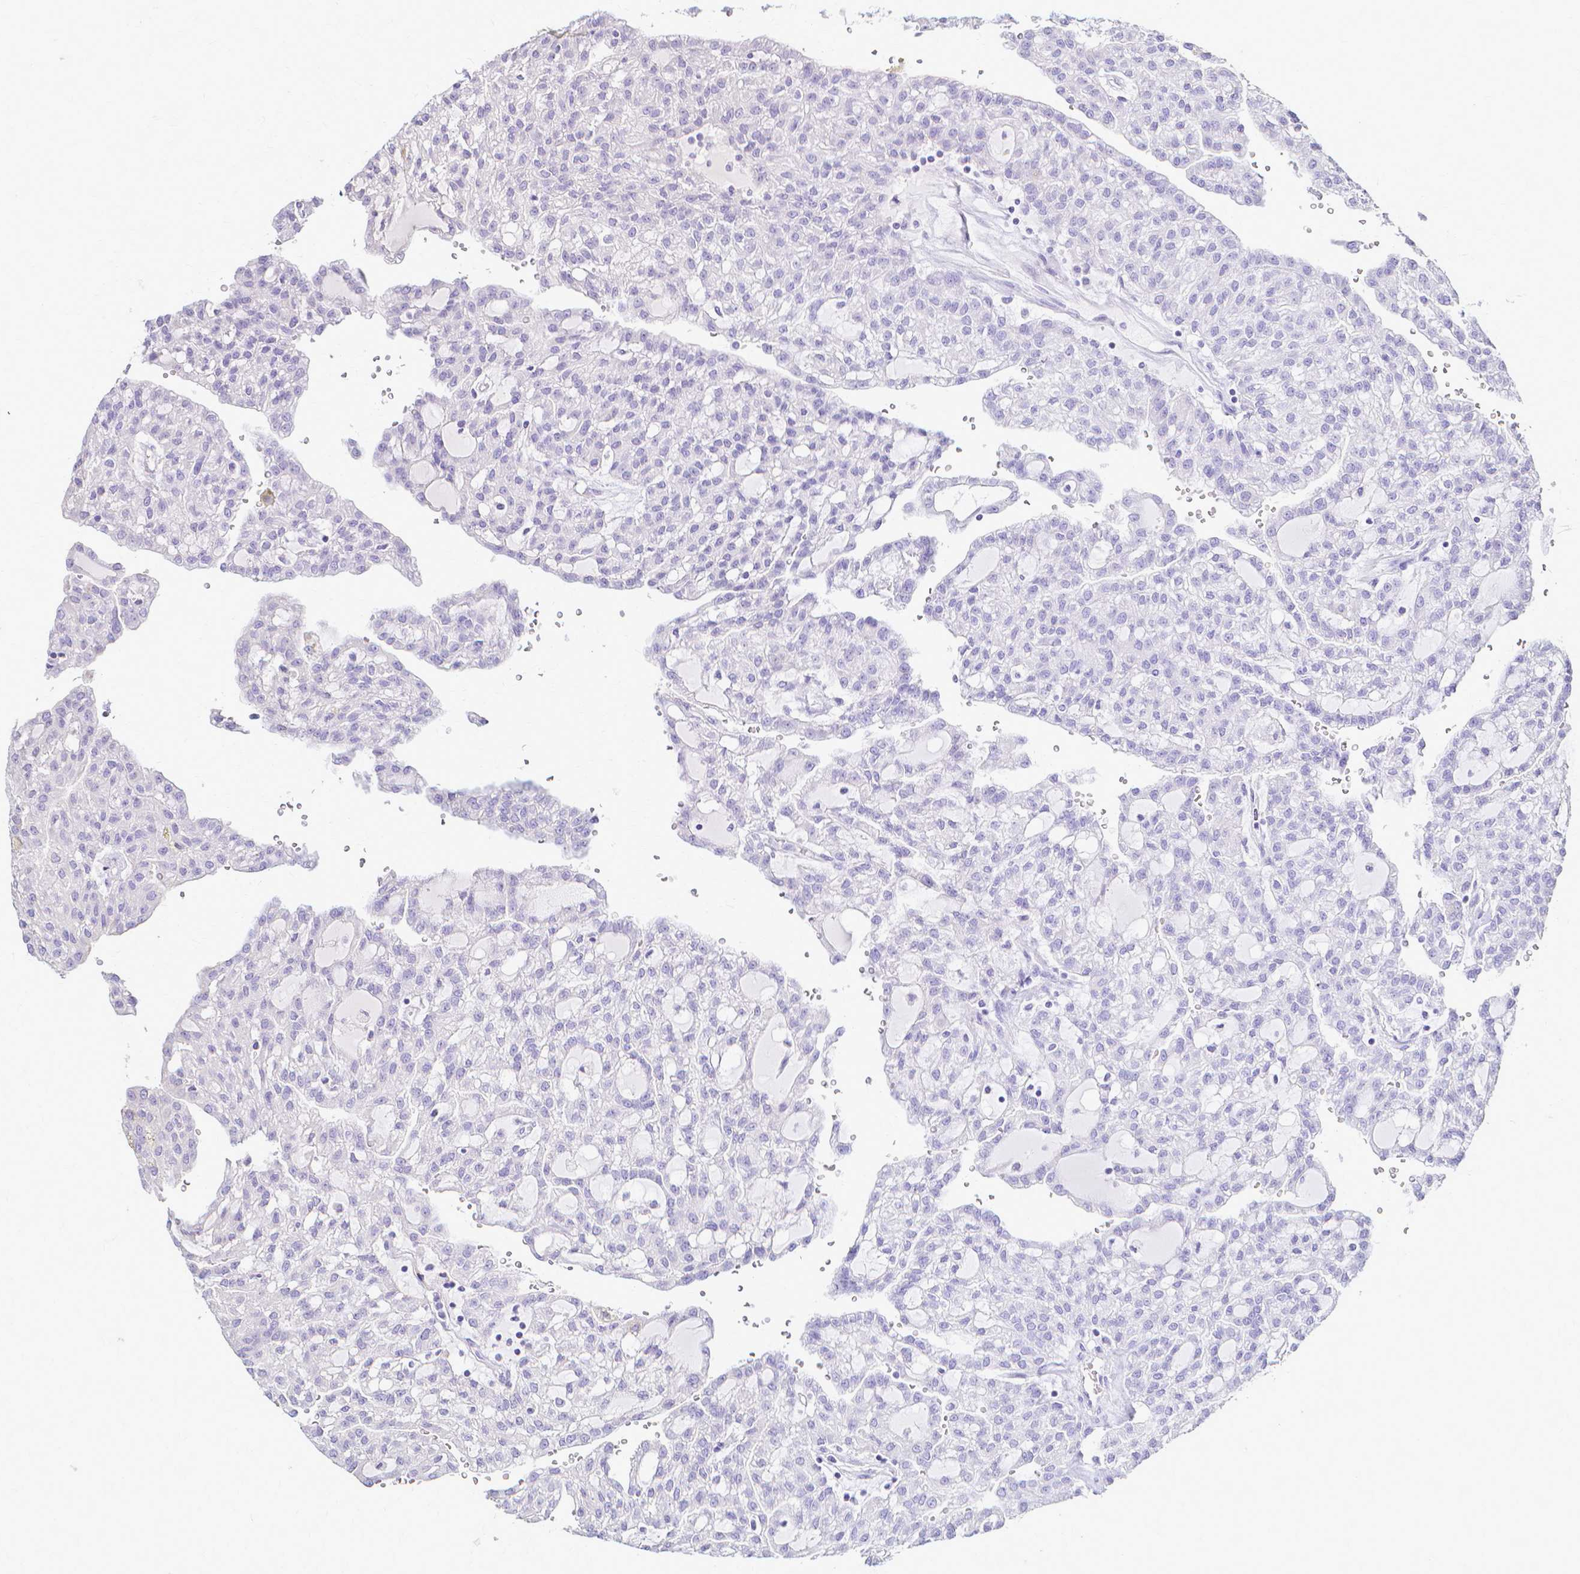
{"staining": {"intensity": "negative", "quantity": "none", "location": "none"}, "tissue": "renal cancer", "cell_type": "Tumor cells", "image_type": "cancer", "snomed": [{"axis": "morphology", "description": "Adenocarcinoma, NOS"}, {"axis": "topography", "description": "Kidney"}], "caption": "There is no significant positivity in tumor cells of adenocarcinoma (renal). The staining was performed using DAB (3,3'-diaminobenzidine) to visualize the protein expression in brown, while the nuclei were stained in blue with hematoxylin (Magnification: 20x).", "gene": "CCNB1", "patient": {"sex": "male", "age": 63}}